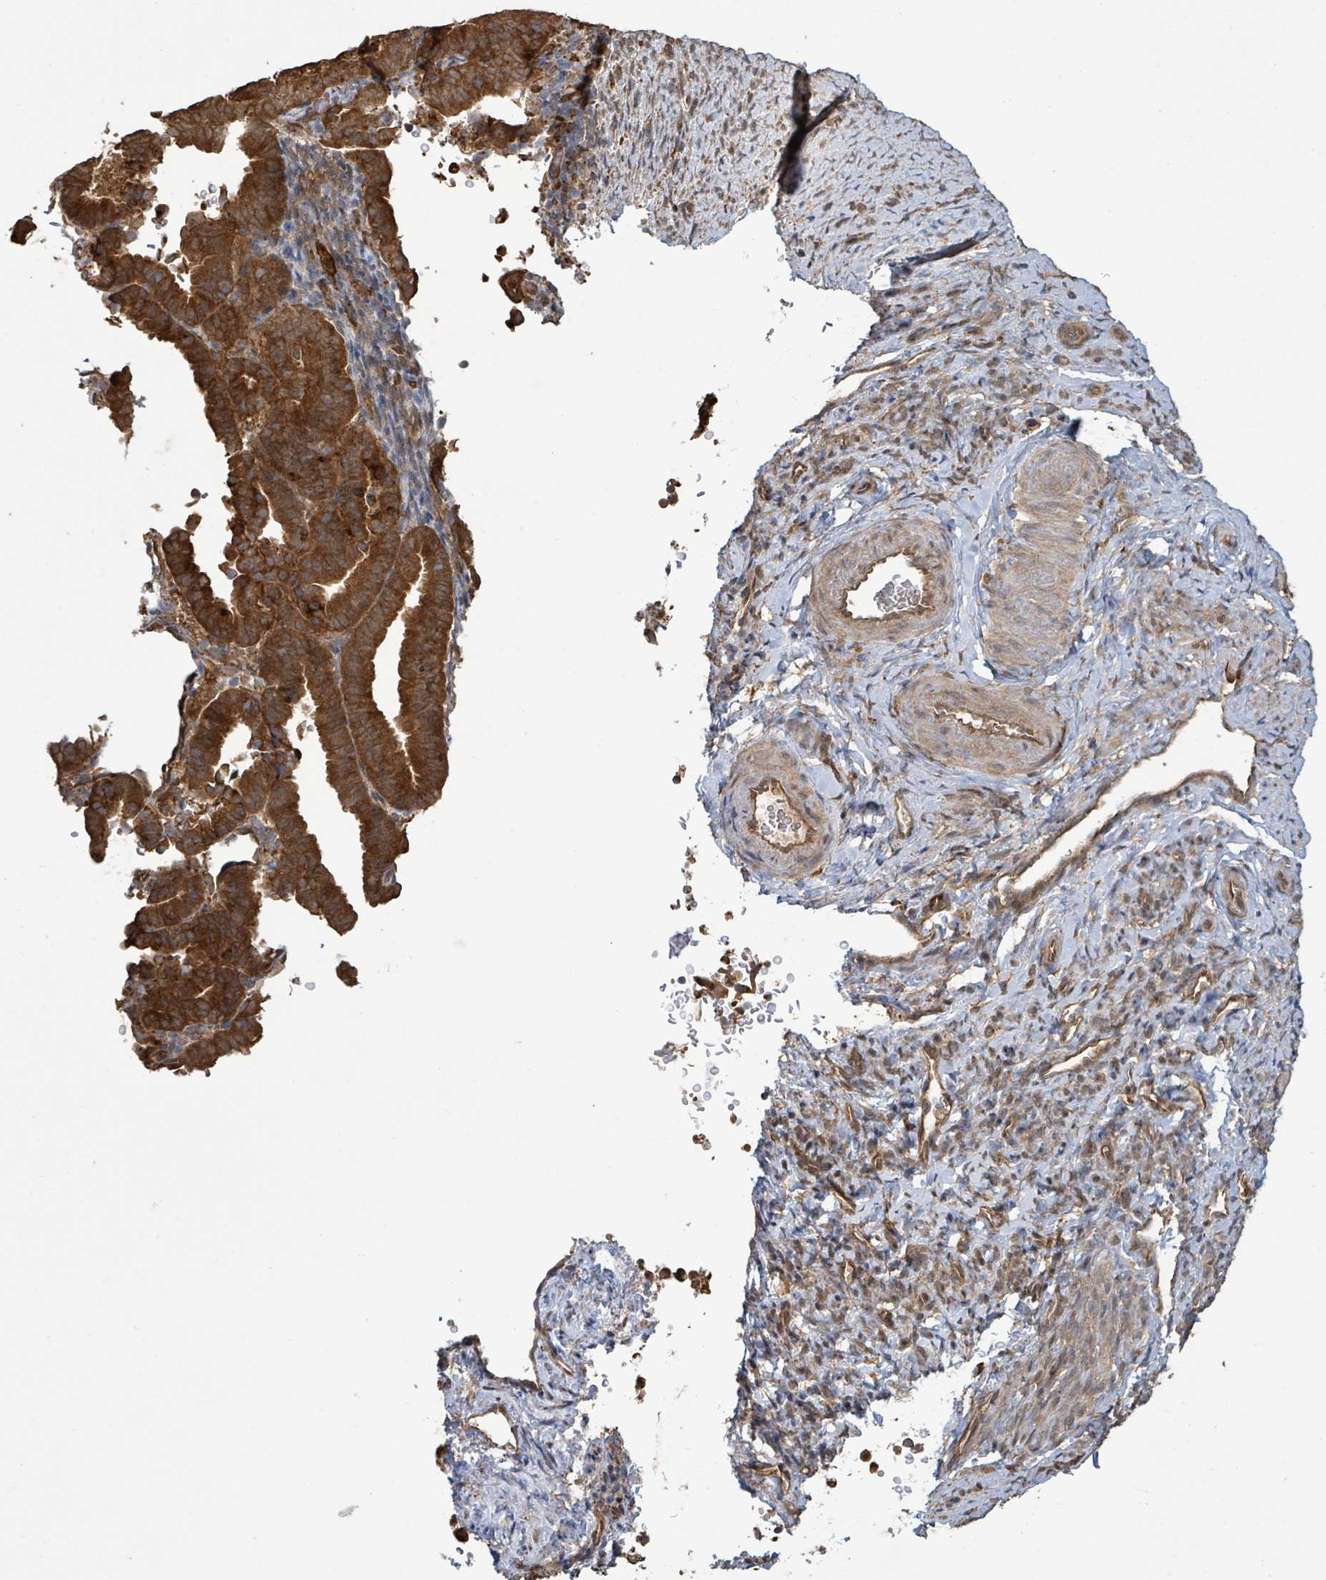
{"staining": {"intensity": "strong", "quantity": ">75%", "location": "cytoplasmic/membranous"}, "tissue": "endometrial cancer", "cell_type": "Tumor cells", "image_type": "cancer", "snomed": [{"axis": "morphology", "description": "Adenocarcinoma, NOS"}, {"axis": "topography", "description": "Endometrium"}], "caption": "Brown immunohistochemical staining in human endometrial cancer (adenocarcinoma) demonstrates strong cytoplasmic/membranous expression in approximately >75% of tumor cells.", "gene": "ARPIN", "patient": {"sex": "female", "age": 70}}